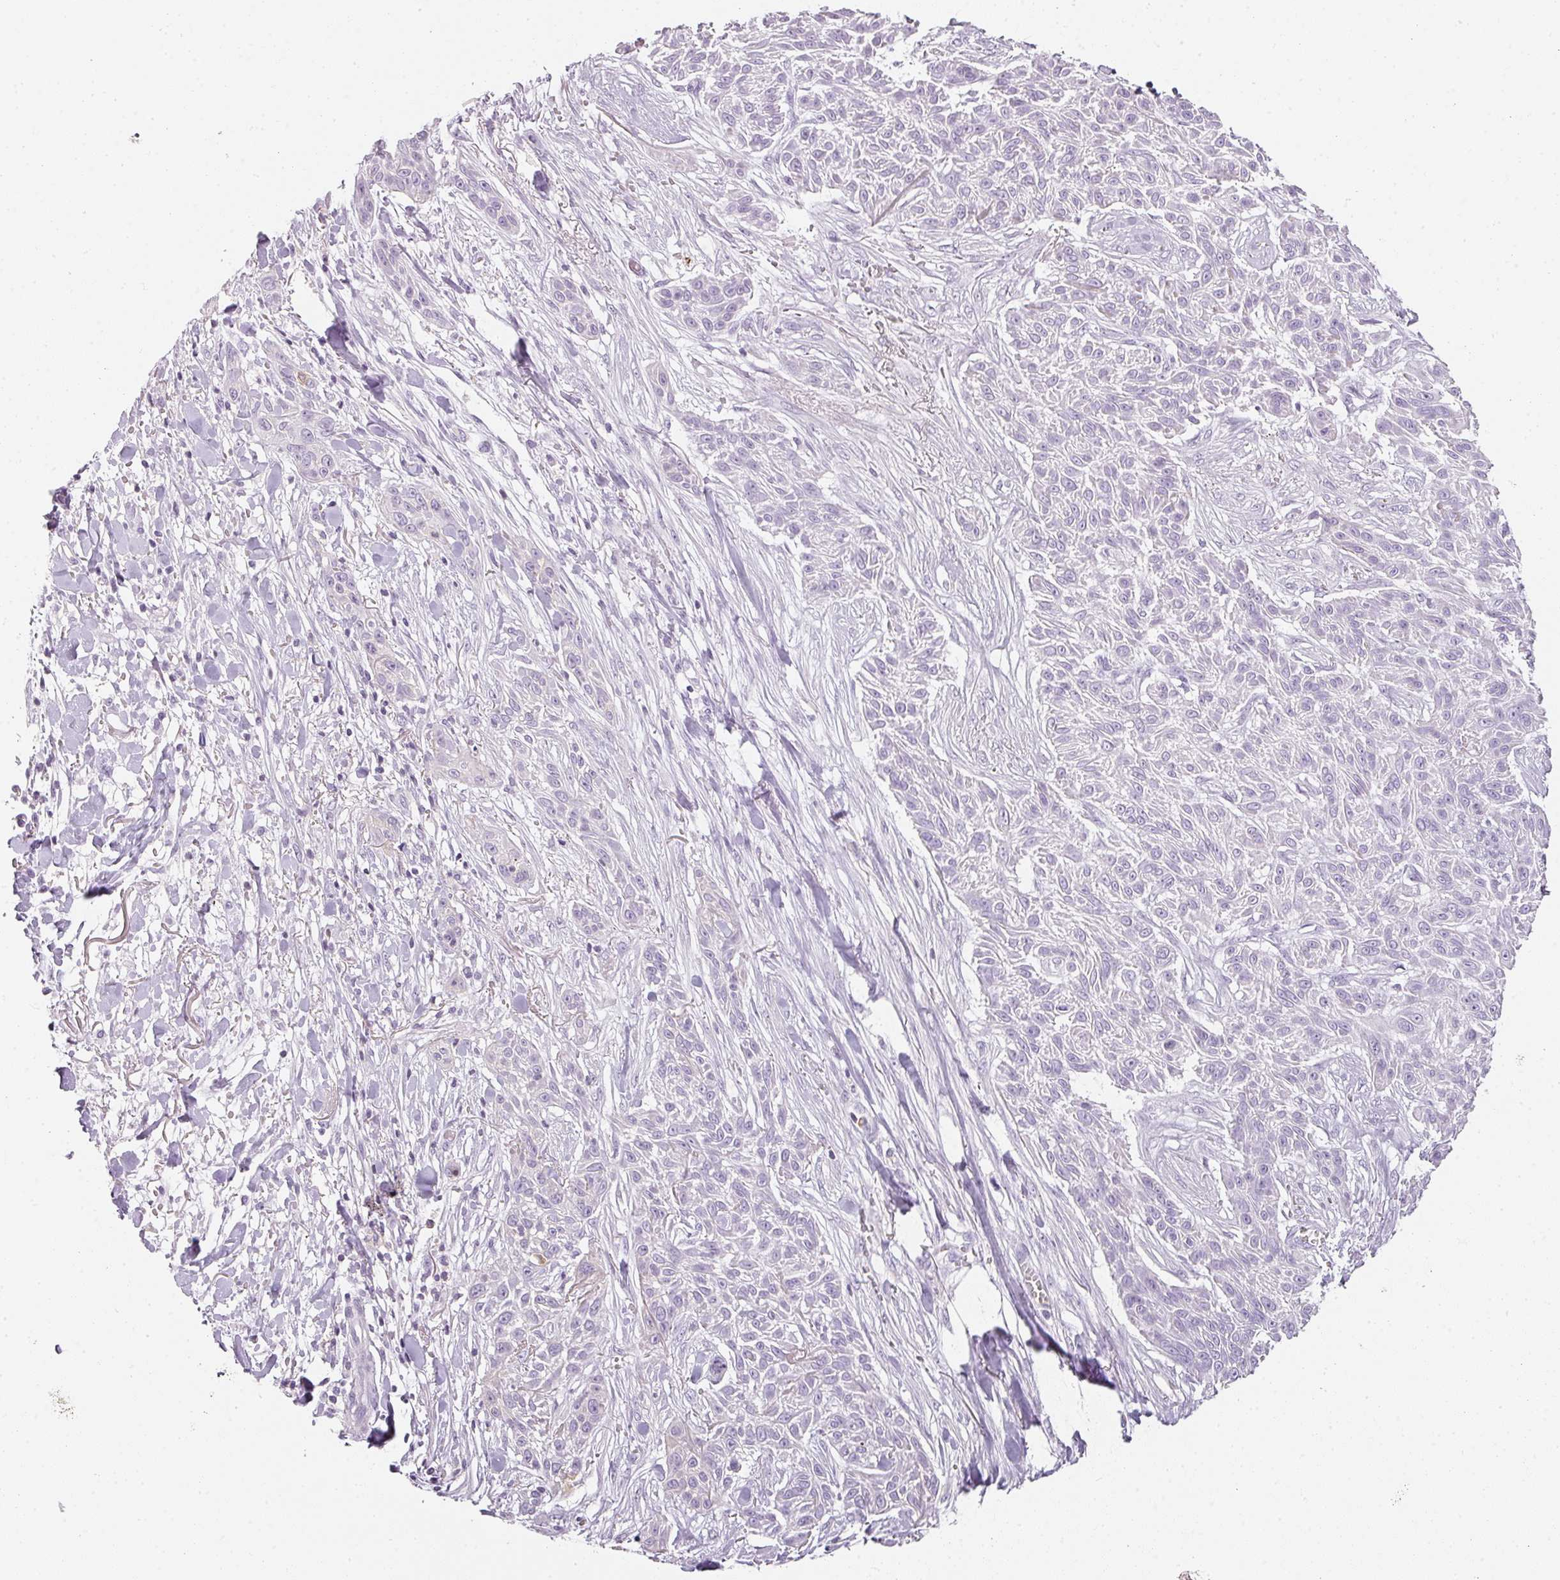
{"staining": {"intensity": "negative", "quantity": "none", "location": "none"}, "tissue": "skin cancer", "cell_type": "Tumor cells", "image_type": "cancer", "snomed": [{"axis": "morphology", "description": "Squamous cell carcinoma, NOS"}, {"axis": "topography", "description": "Skin"}], "caption": "Tumor cells are negative for protein expression in human skin cancer.", "gene": "TMEM42", "patient": {"sex": "male", "age": 86}}